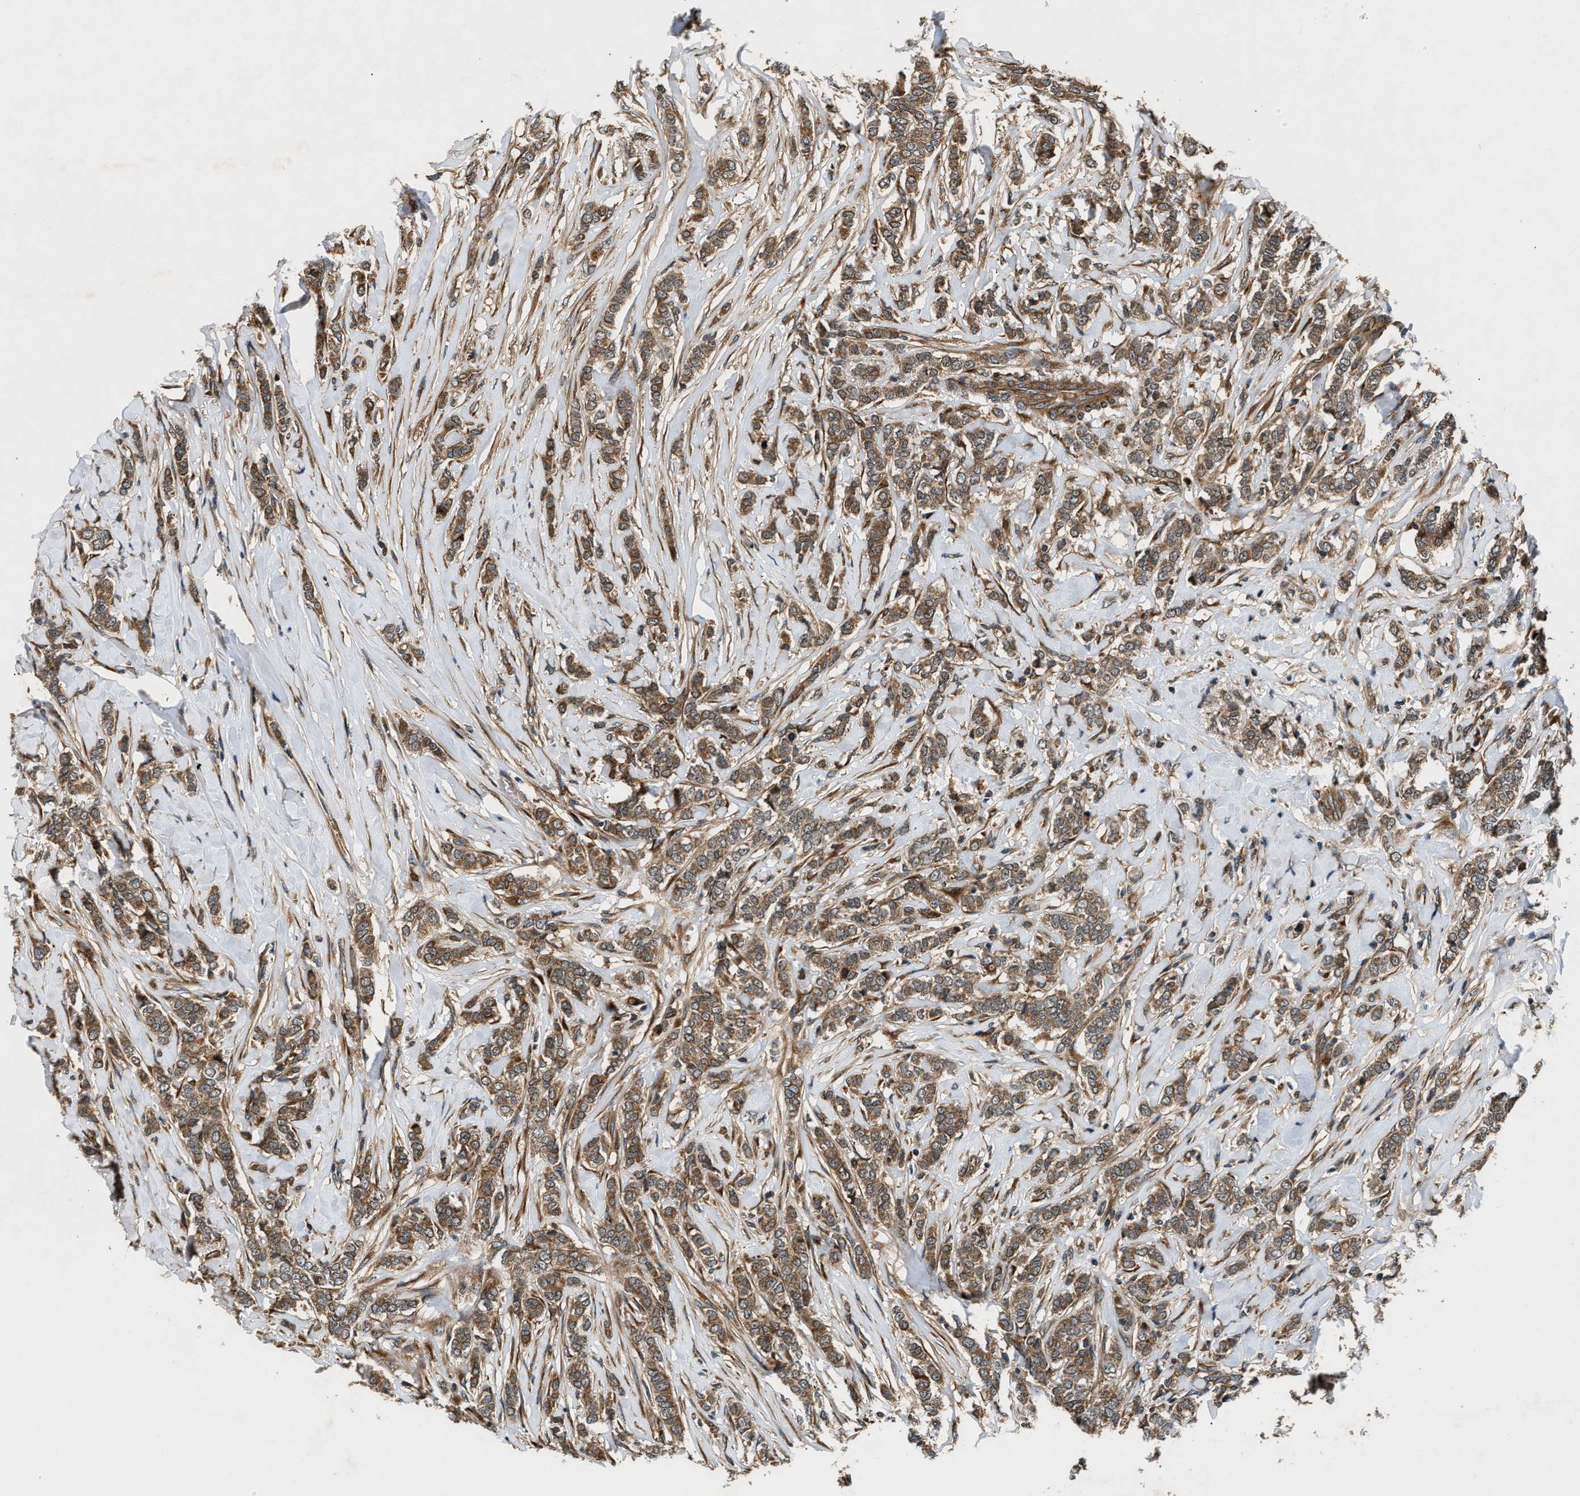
{"staining": {"intensity": "moderate", "quantity": ">75%", "location": "cytoplasmic/membranous"}, "tissue": "breast cancer", "cell_type": "Tumor cells", "image_type": "cancer", "snomed": [{"axis": "morphology", "description": "Lobular carcinoma"}, {"axis": "topography", "description": "Skin"}, {"axis": "topography", "description": "Breast"}], "caption": "Immunohistochemical staining of human breast cancer (lobular carcinoma) shows moderate cytoplasmic/membranous protein positivity in approximately >75% of tumor cells.", "gene": "PNPLA8", "patient": {"sex": "female", "age": 46}}